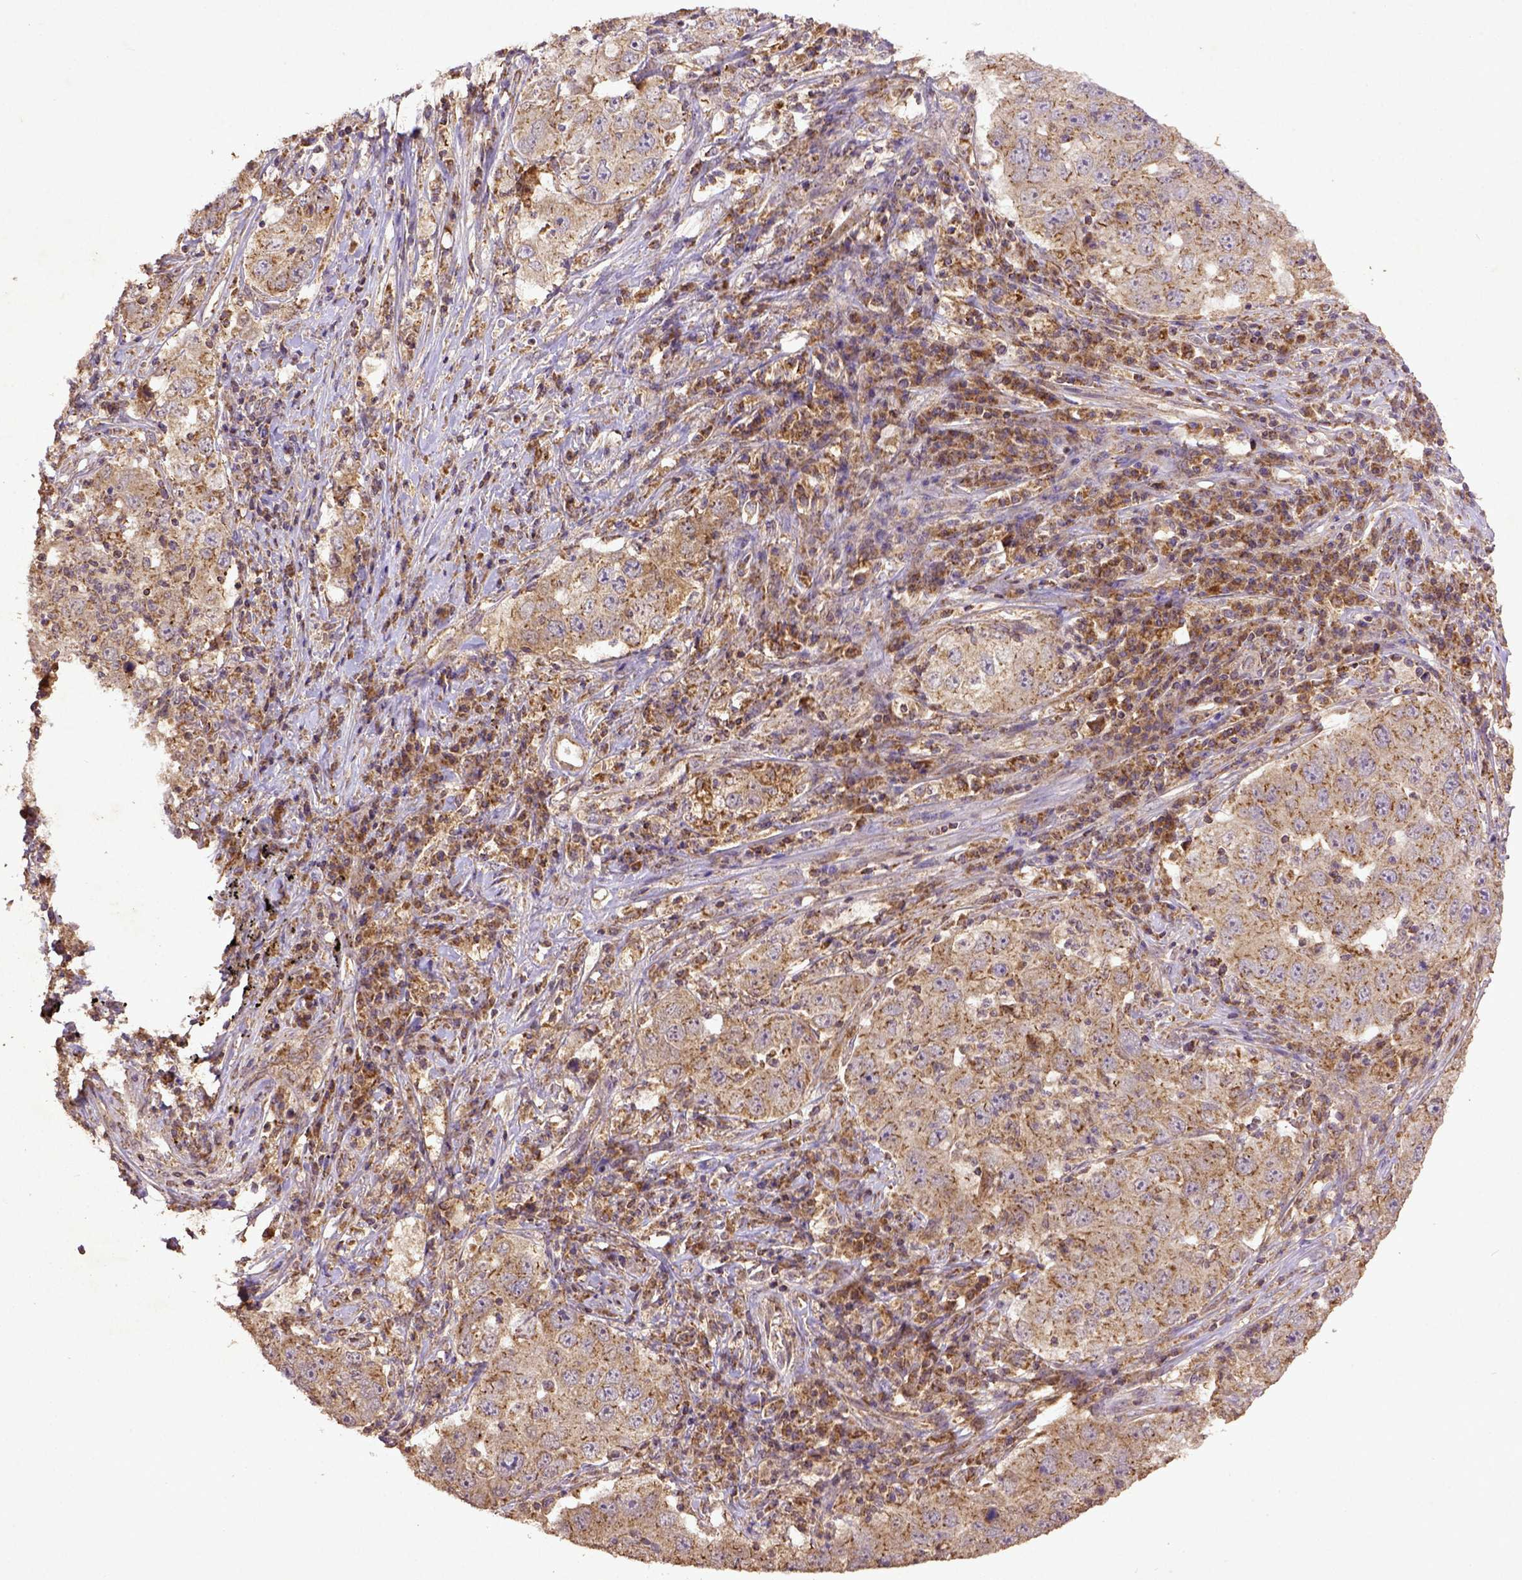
{"staining": {"intensity": "moderate", "quantity": ">75%", "location": "cytoplasmic/membranous"}, "tissue": "lung cancer", "cell_type": "Tumor cells", "image_type": "cancer", "snomed": [{"axis": "morphology", "description": "Adenocarcinoma, NOS"}, {"axis": "topography", "description": "Lung"}], "caption": "The micrograph demonstrates staining of lung adenocarcinoma, revealing moderate cytoplasmic/membranous protein staining (brown color) within tumor cells.", "gene": "MT-CO1", "patient": {"sex": "male", "age": 73}}